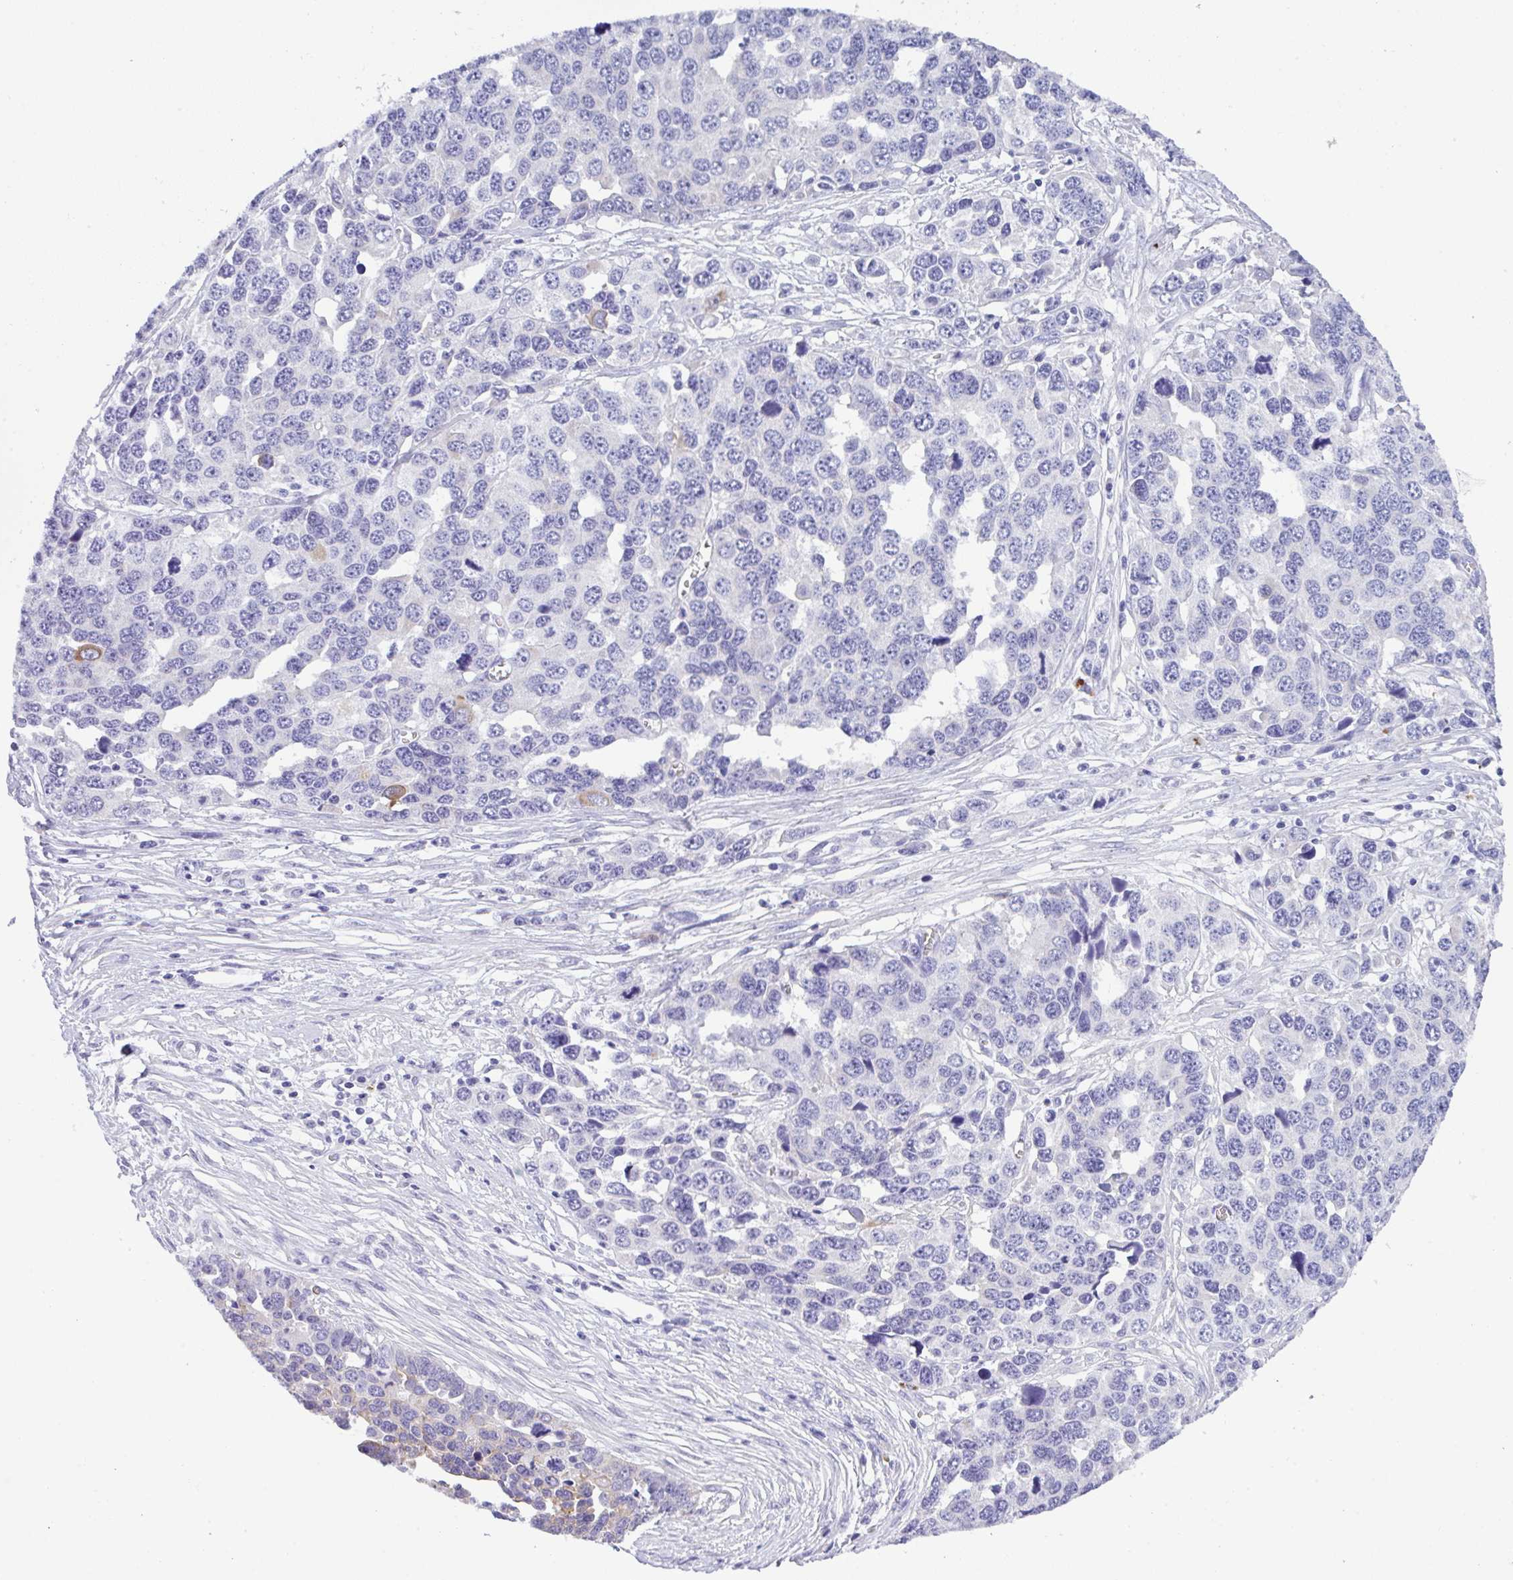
{"staining": {"intensity": "negative", "quantity": "none", "location": "none"}, "tissue": "ovarian cancer", "cell_type": "Tumor cells", "image_type": "cancer", "snomed": [{"axis": "morphology", "description": "Cystadenocarcinoma, serous, NOS"}, {"axis": "topography", "description": "Ovary"}], "caption": "IHC of human ovarian serous cystadenocarcinoma exhibits no staining in tumor cells.", "gene": "TRAF4", "patient": {"sex": "female", "age": 76}}